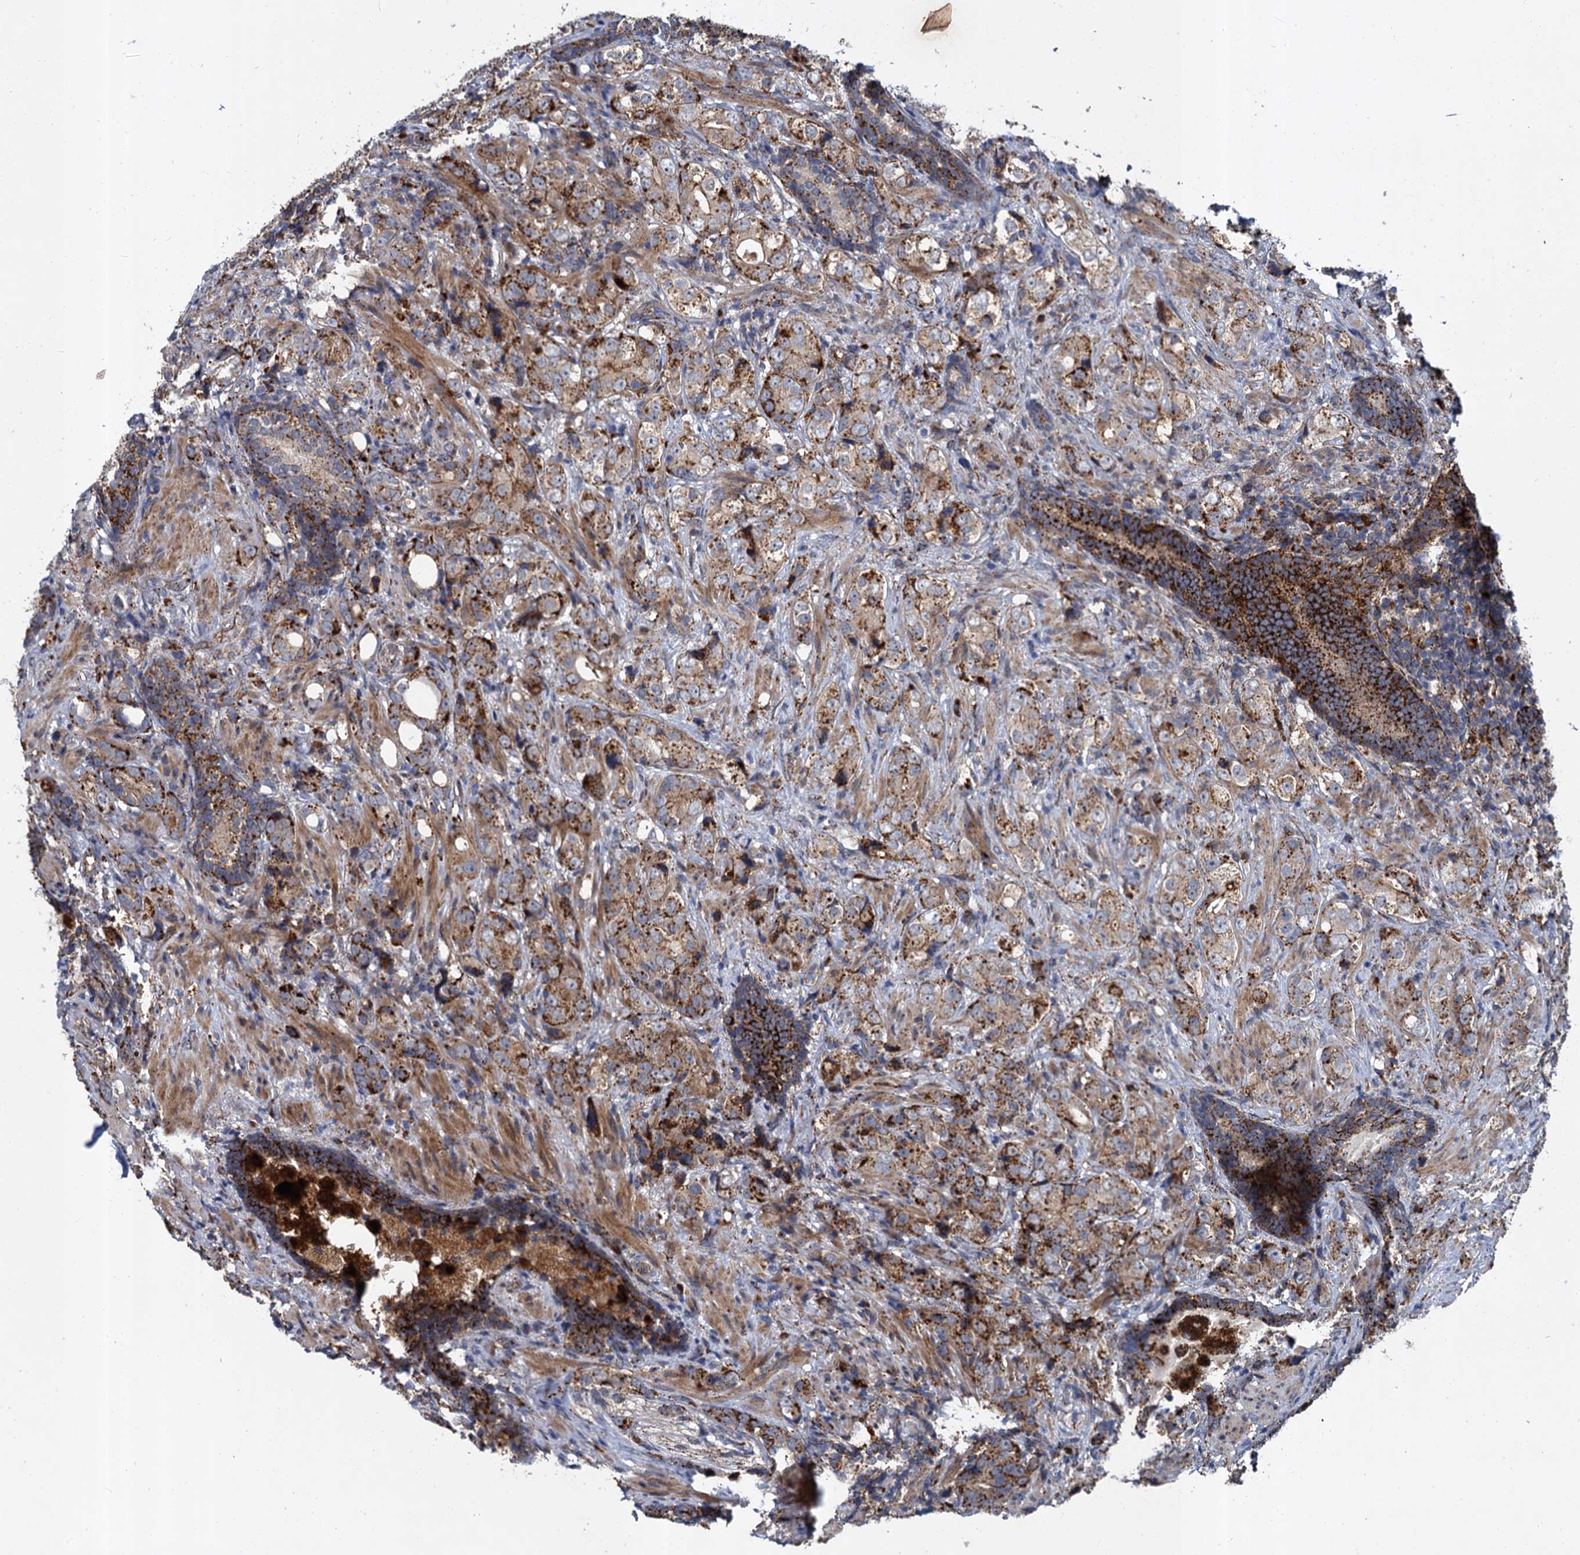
{"staining": {"intensity": "strong", "quantity": ">75%", "location": "cytoplasmic/membranous"}, "tissue": "prostate cancer", "cell_type": "Tumor cells", "image_type": "cancer", "snomed": [{"axis": "morphology", "description": "Adenocarcinoma, High grade"}, {"axis": "topography", "description": "Prostate"}], "caption": "Brown immunohistochemical staining in prostate cancer (high-grade adenocarcinoma) demonstrates strong cytoplasmic/membranous expression in approximately >75% of tumor cells. (Brightfield microscopy of DAB IHC at high magnification).", "gene": "GBA1", "patient": {"sex": "male", "age": 63}}